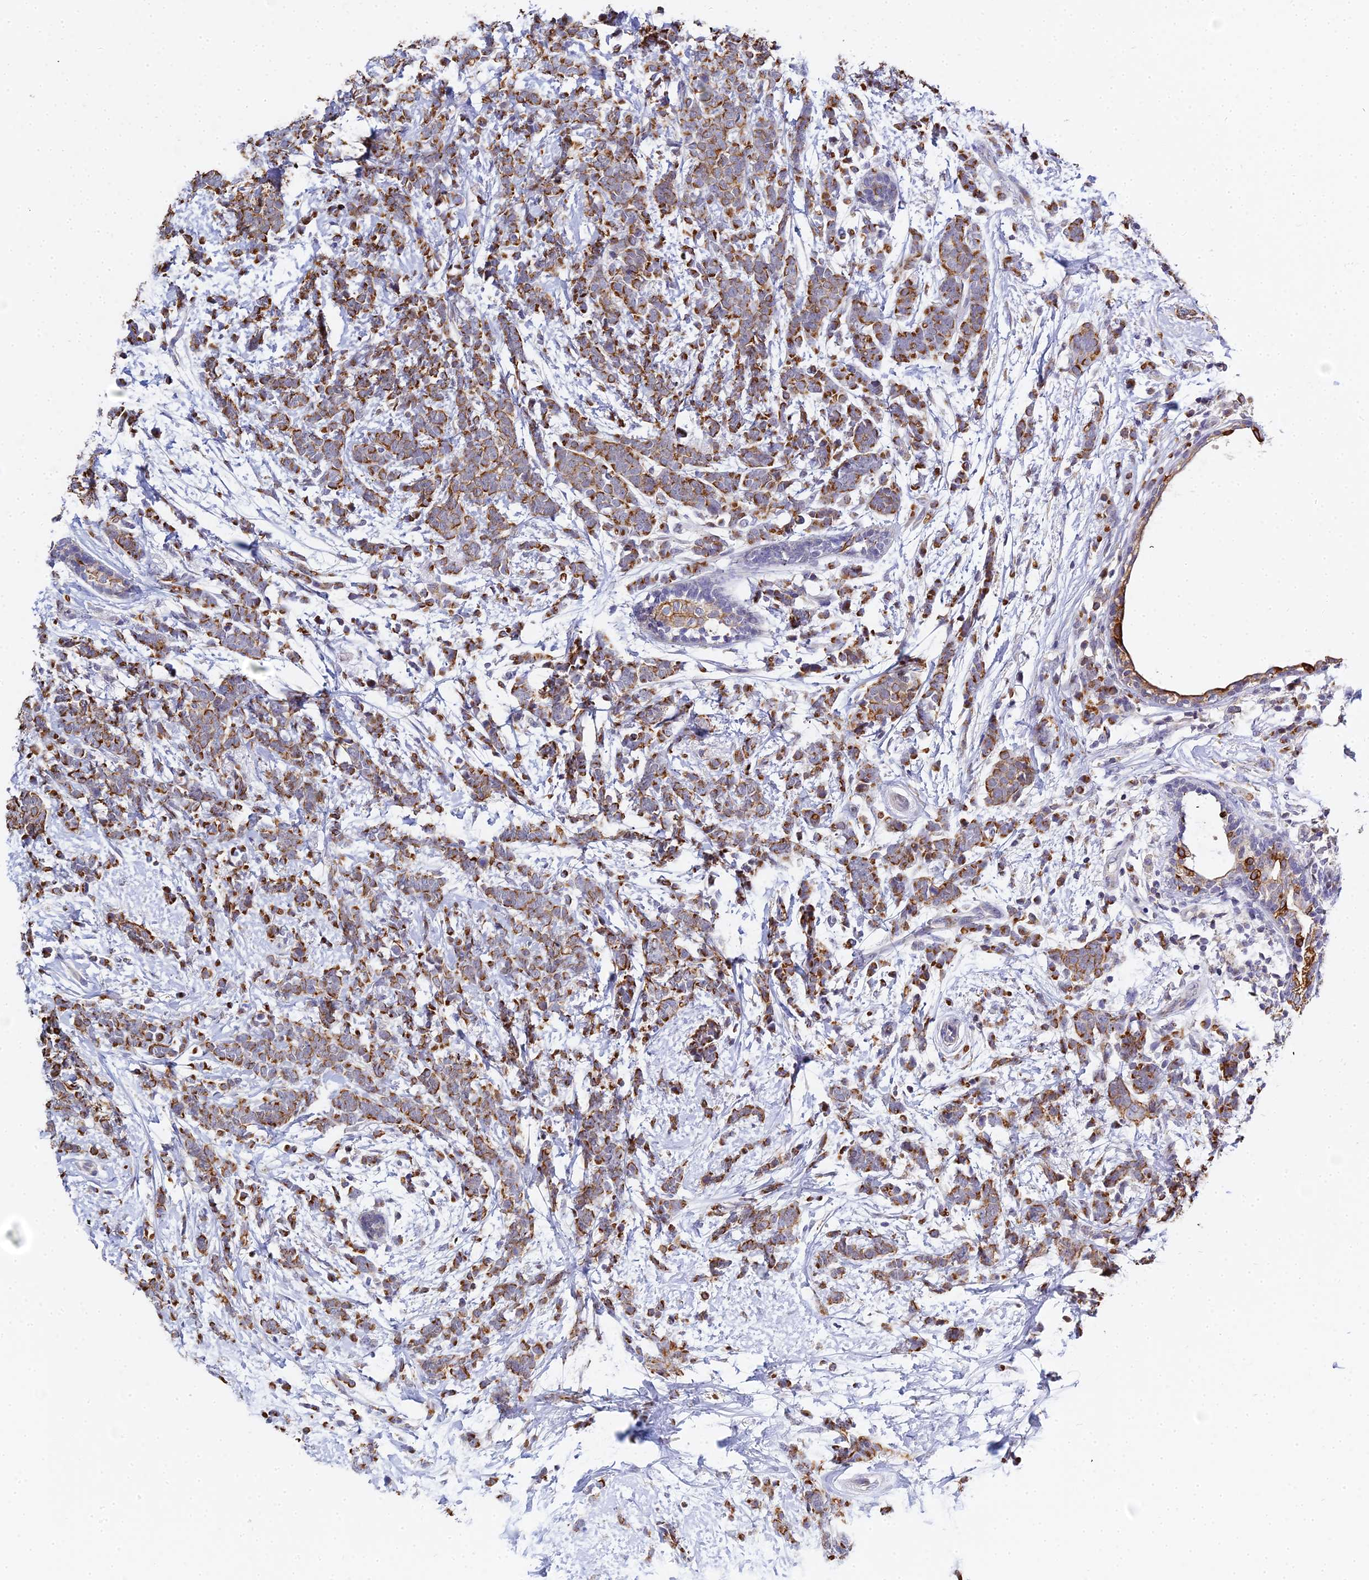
{"staining": {"intensity": "strong", "quantity": ">75%", "location": "cytoplasmic/membranous"}, "tissue": "breast cancer", "cell_type": "Tumor cells", "image_type": "cancer", "snomed": [{"axis": "morphology", "description": "Lobular carcinoma"}, {"axis": "topography", "description": "Breast"}], "caption": "Breast lobular carcinoma stained with a protein marker exhibits strong staining in tumor cells.", "gene": "ZXDA", "patient": {"sex": "female", "age": 58}}